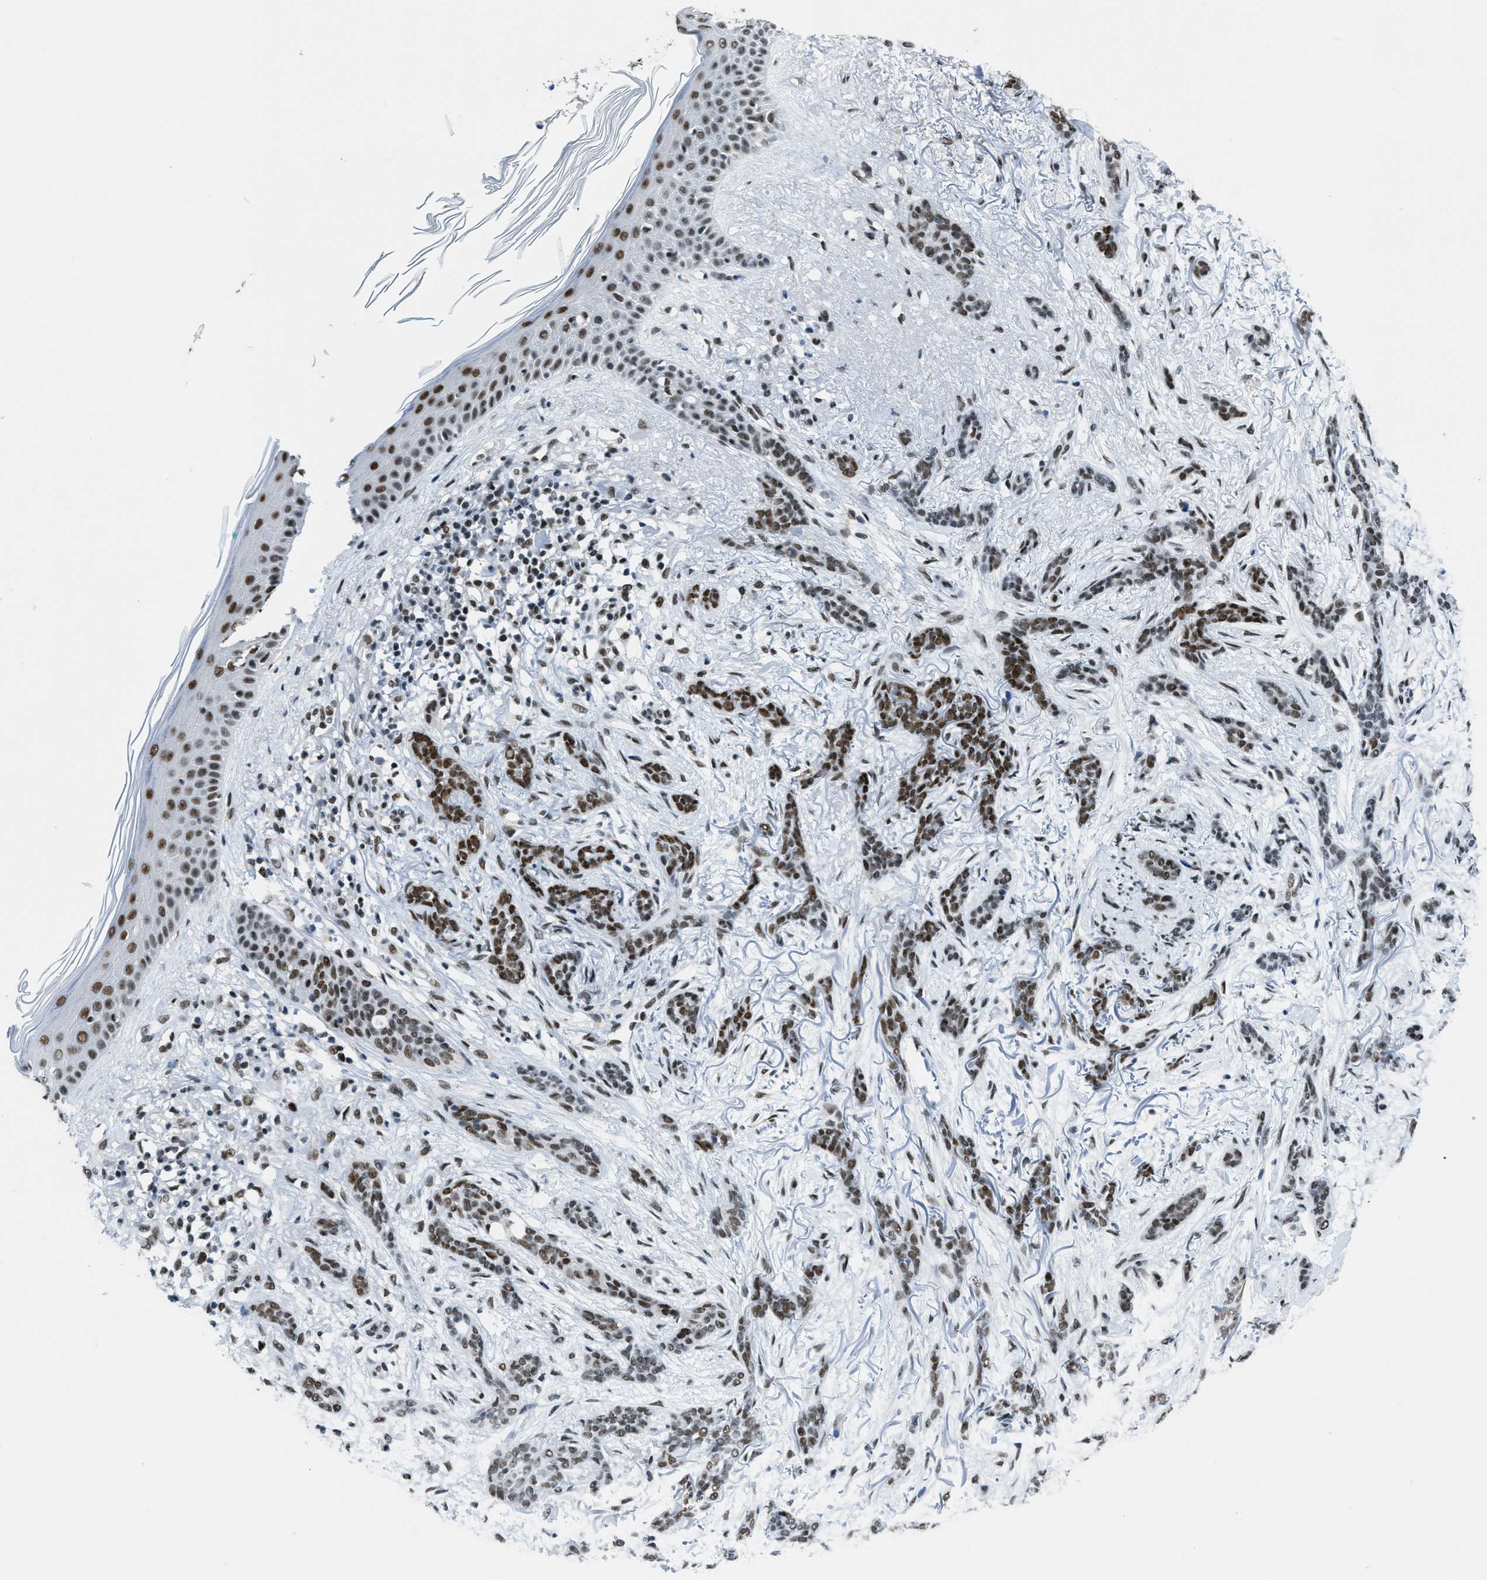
{"staining": {"intensity": "strong", "quantity": ">75%", "location": "nuclear"}, "tissue": "skin cancer", "cell_type": "Tumor cells", "image_type": "cancer", "snomed": [{"axis": "morphology", "description": "Basal cell carcinoma"}, {"axis": "morphology", "description": "Adnexal tumor, benign"}, {"axis": "topography", "description": "Skin"}], "caption": "DAB (3,3'-diaminobenzidine) immunohistochemical staining of human skin basal cell carcinoma displays strong nuclear protein expression in about >75% of tumor cells.", "gene": "GATAD2B", "patient": {"sex": "female", "age": 42}}